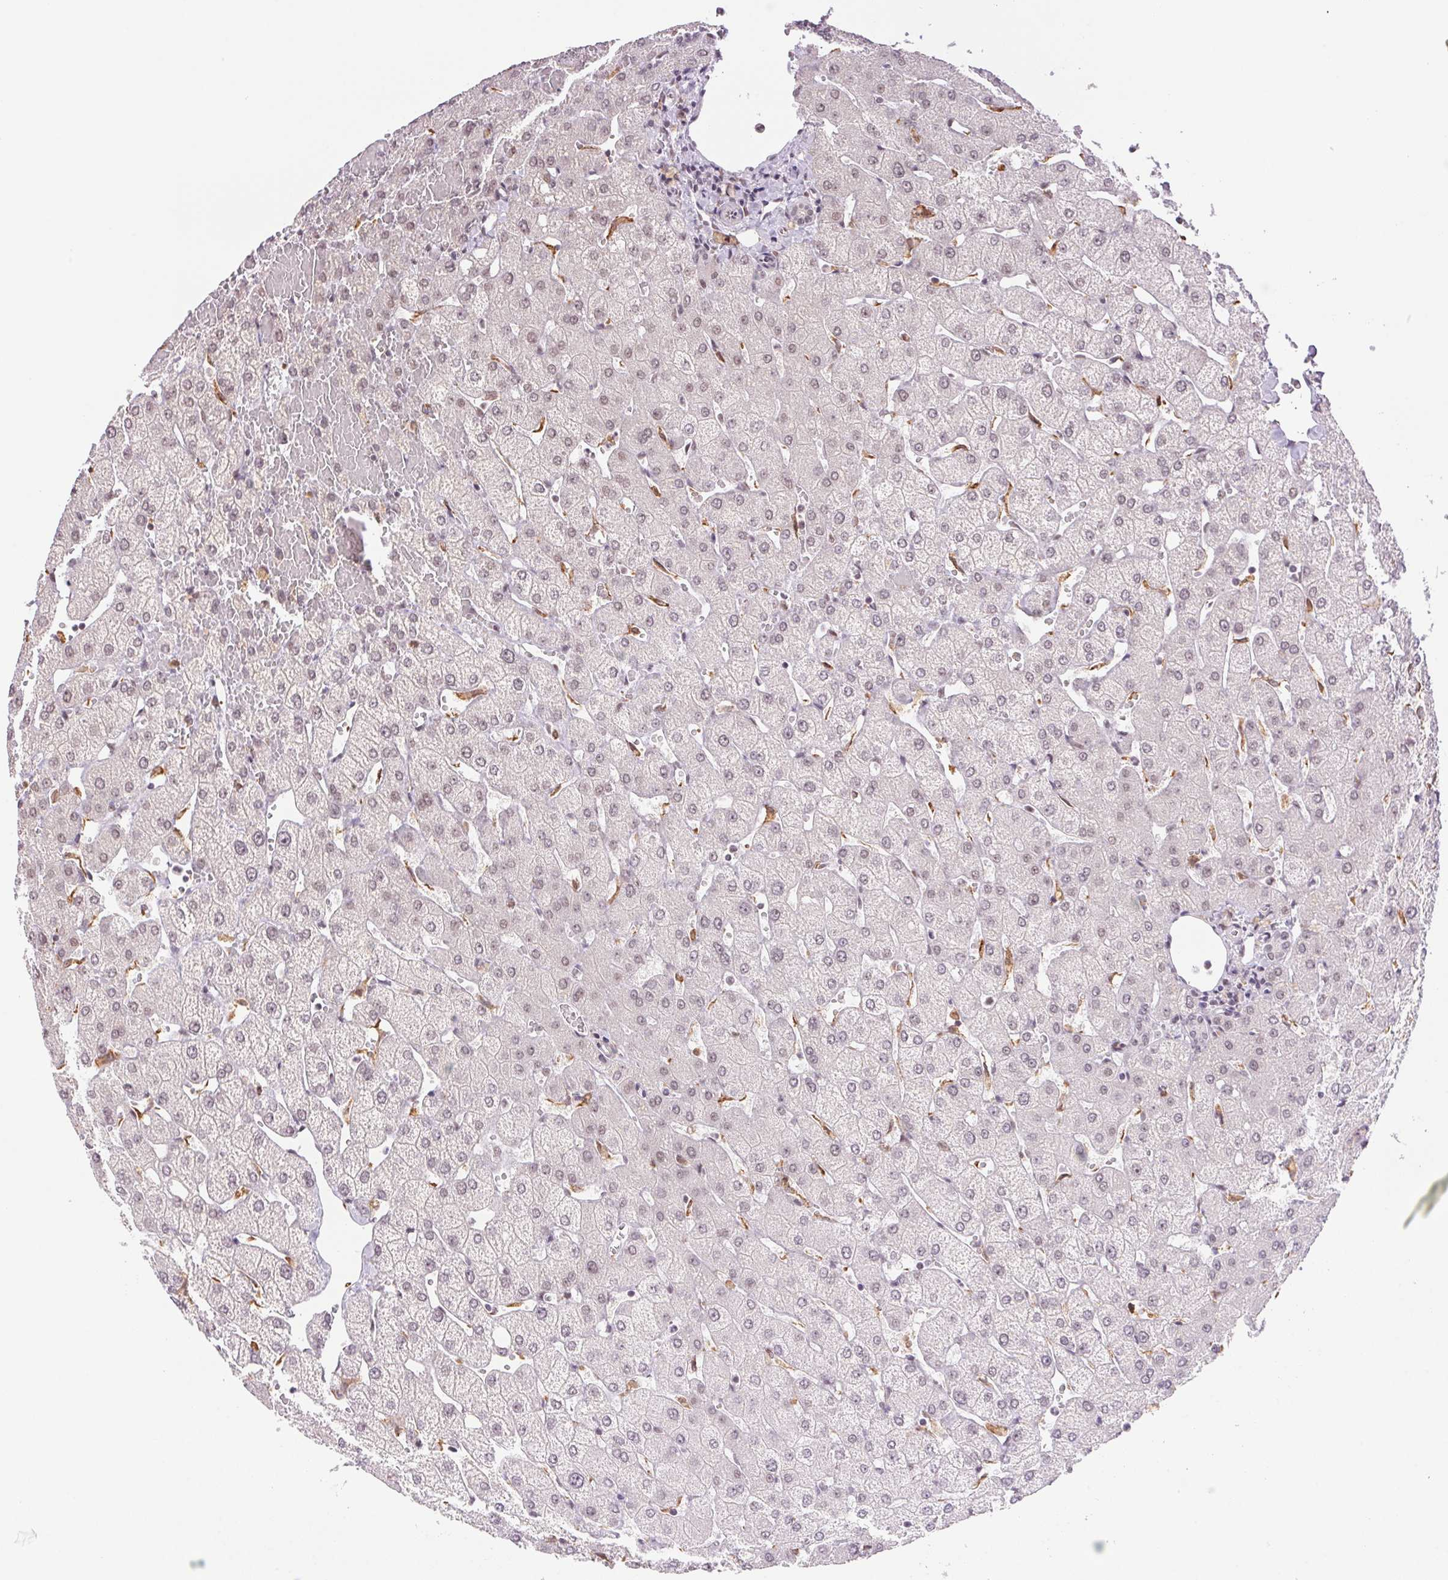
{"staining": {"intensity": "negative", "quantity": "none", "location": "none"}, "tissue": "liver", "cell_type": "Cholangiocytes", "image_type": "normal", "snomed": [{"axis": "morphology", "description": "Normal tissue, NOS"}, {"axis": "topography", "description": "Liver"}], "caption": "IHC histopathology image of normal liver stained for a protein (brown), which reveals no expression in cholangiocytes. The staining was performed using DAB to visualize the protein expression in brown, while the nuclei were stained in blue with hematoxylin (Magnification: 20x).", "gene": "PRPF18", "patient": {"sex": "female", "age": 54}}